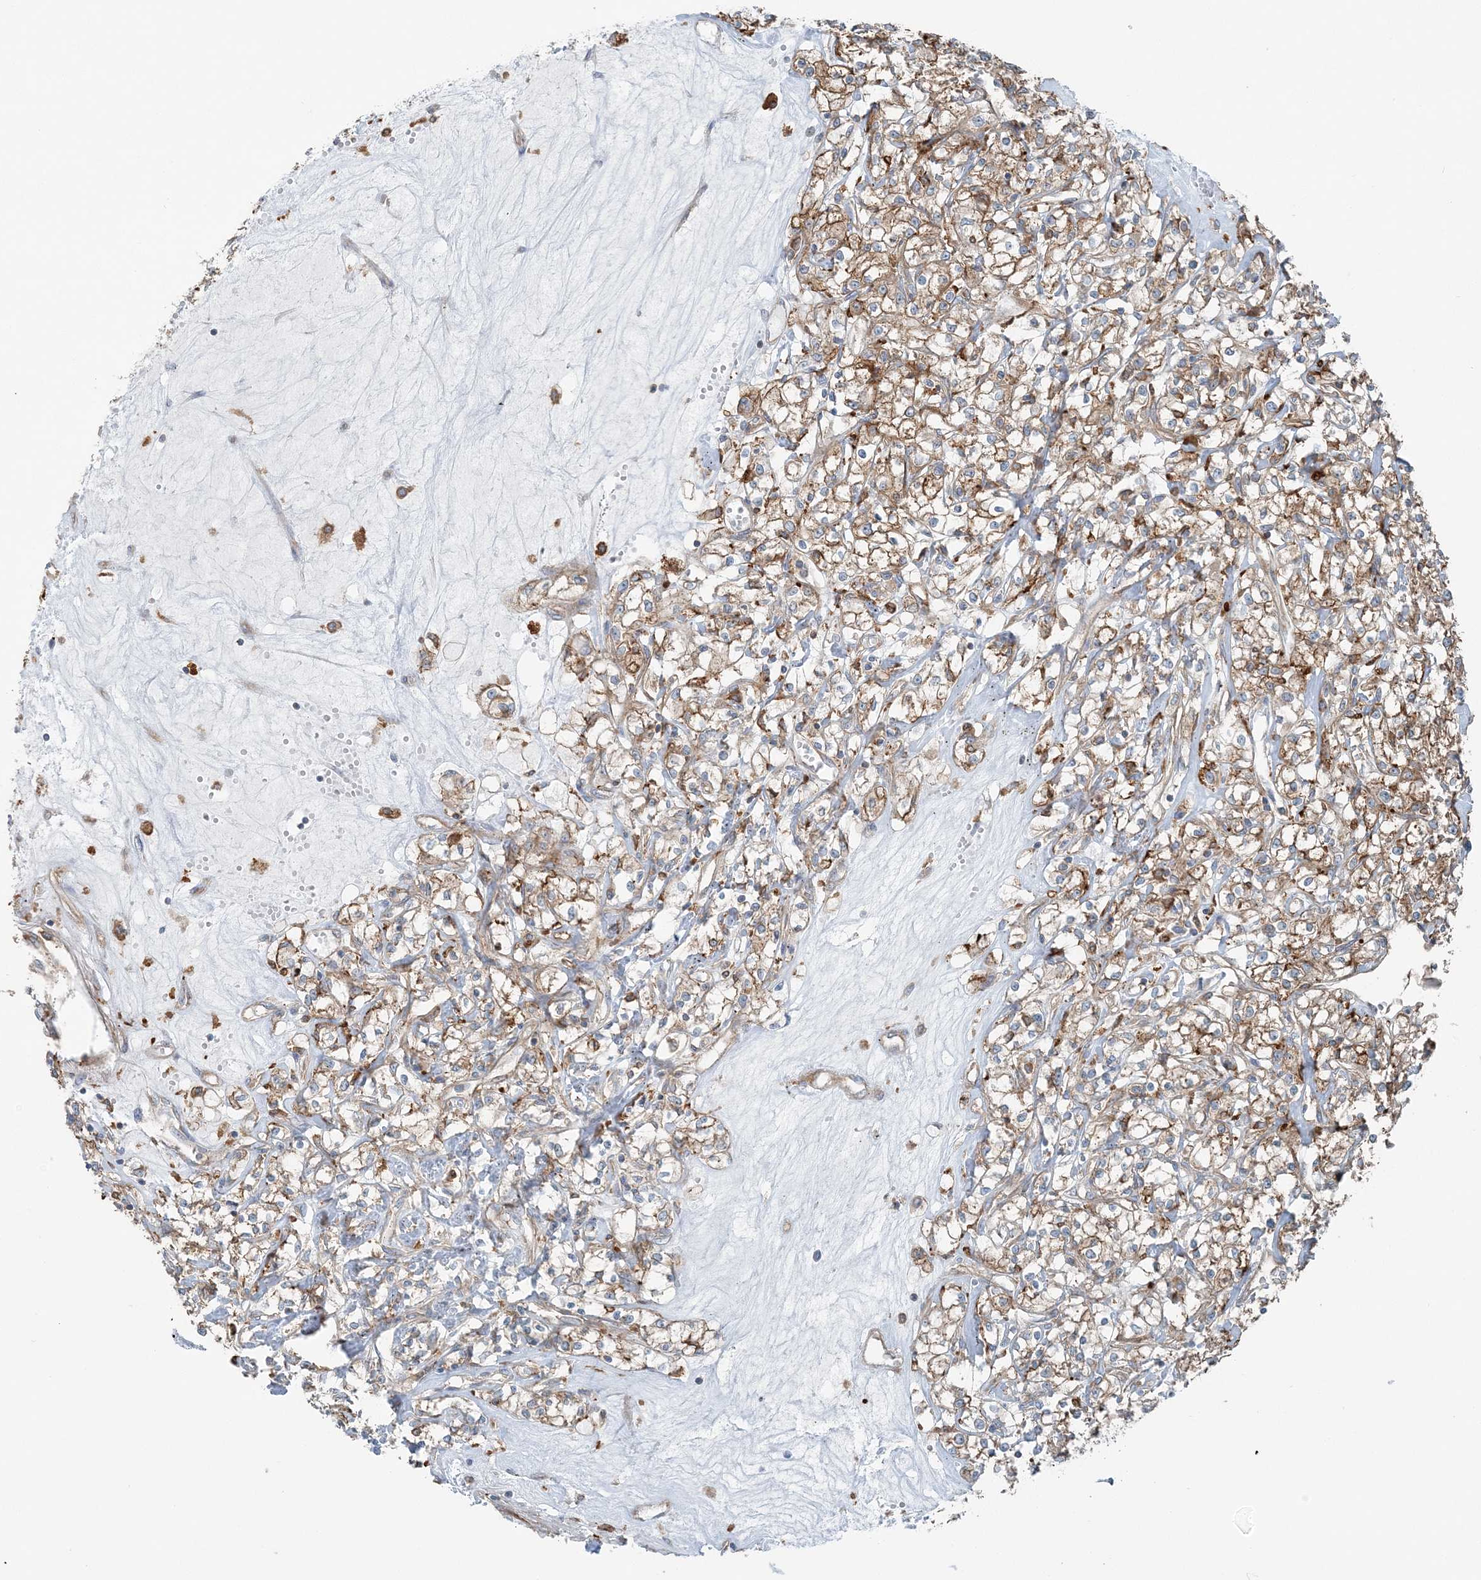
{"staining": {"intensity": "moderate", "quantity": ">75%", "location": "cytoplasmic/membranous"}, "tissue": "renal cancer", "cell_type": "Tumor cells", "image_type": "cancer", "snomed": [{"axis": "morphology", "description": "Adenocarcinoma, NOS"}, {"axis": "topography", "description": "Kidney"}], "caption": "Immunohistochemistry staining of renal adenocarcinoma, which exhibits medium levels of moderate cytoplasmic/membranous positivity in about >75% of tumor cells indicating moderate cytoplasmic/membranous protein staining. The staining was performed using DAB (3,3'-diaminobenzidine) (brown) for protein detection and nuclei were counterstained in hematoxylin (blue).", "gene": "SNX2", "patient": {"sex": "female", "age": 59}}